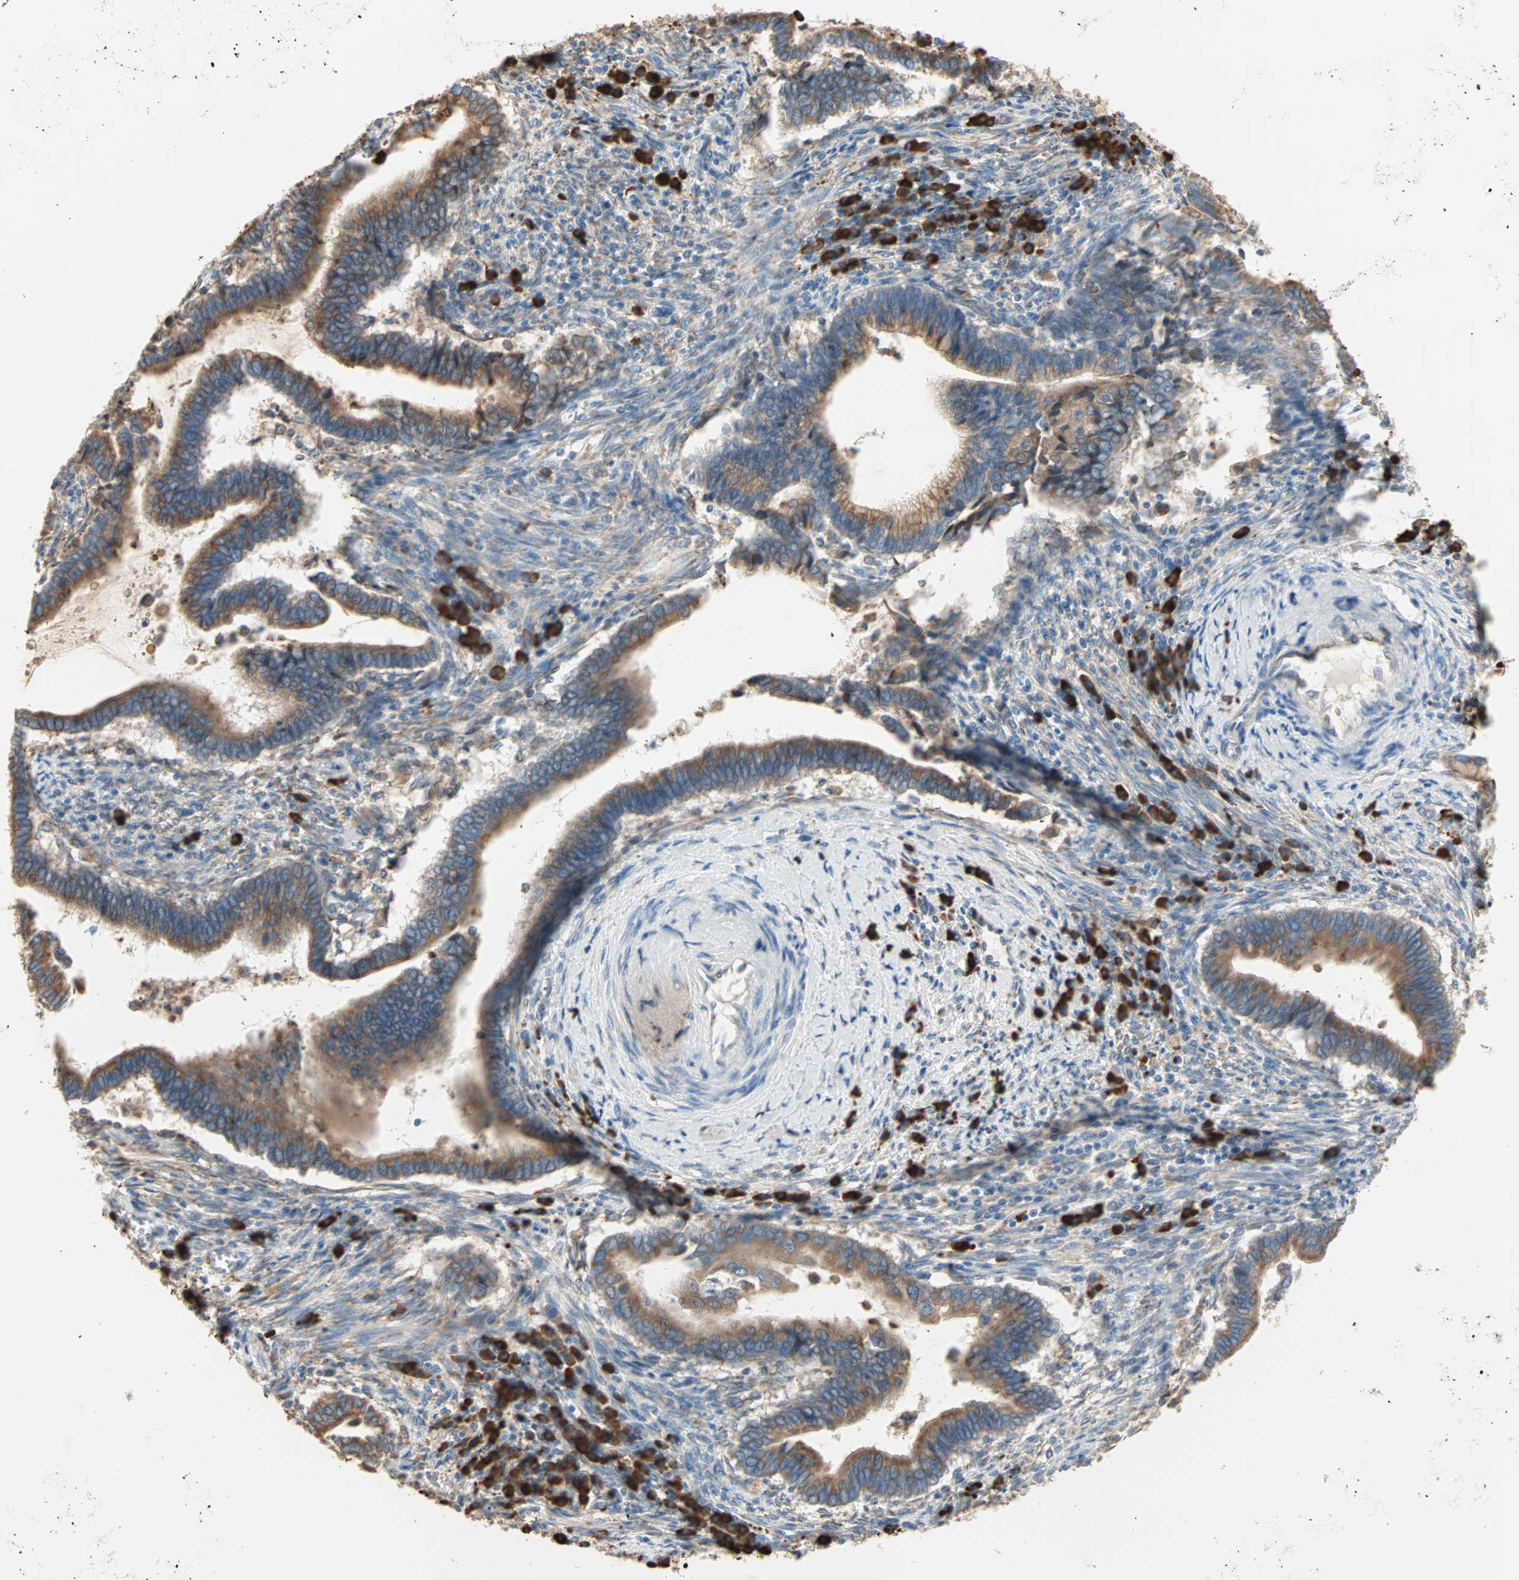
{"staining": {"intensity": "moderate", "quantity": ">75%", "location": "cytoplasmic/membranous"}, "tissue": "cervical cancer", "cell_type": "Tumor cells", "image_type": "cancer", "snomed": [{"axis": "morphology", "description": "Adenocarcinoma, NOS"}, {"axis": "topography", "description": "Cervix"}], "caption": "Cervical cancer stained with a brown dye reveals moderate cytoplasmic/membranous positive expression in about >75% of tumor cells.", "gene": "PLCXD1", "patient": {"sex": "female", "age": 44}}